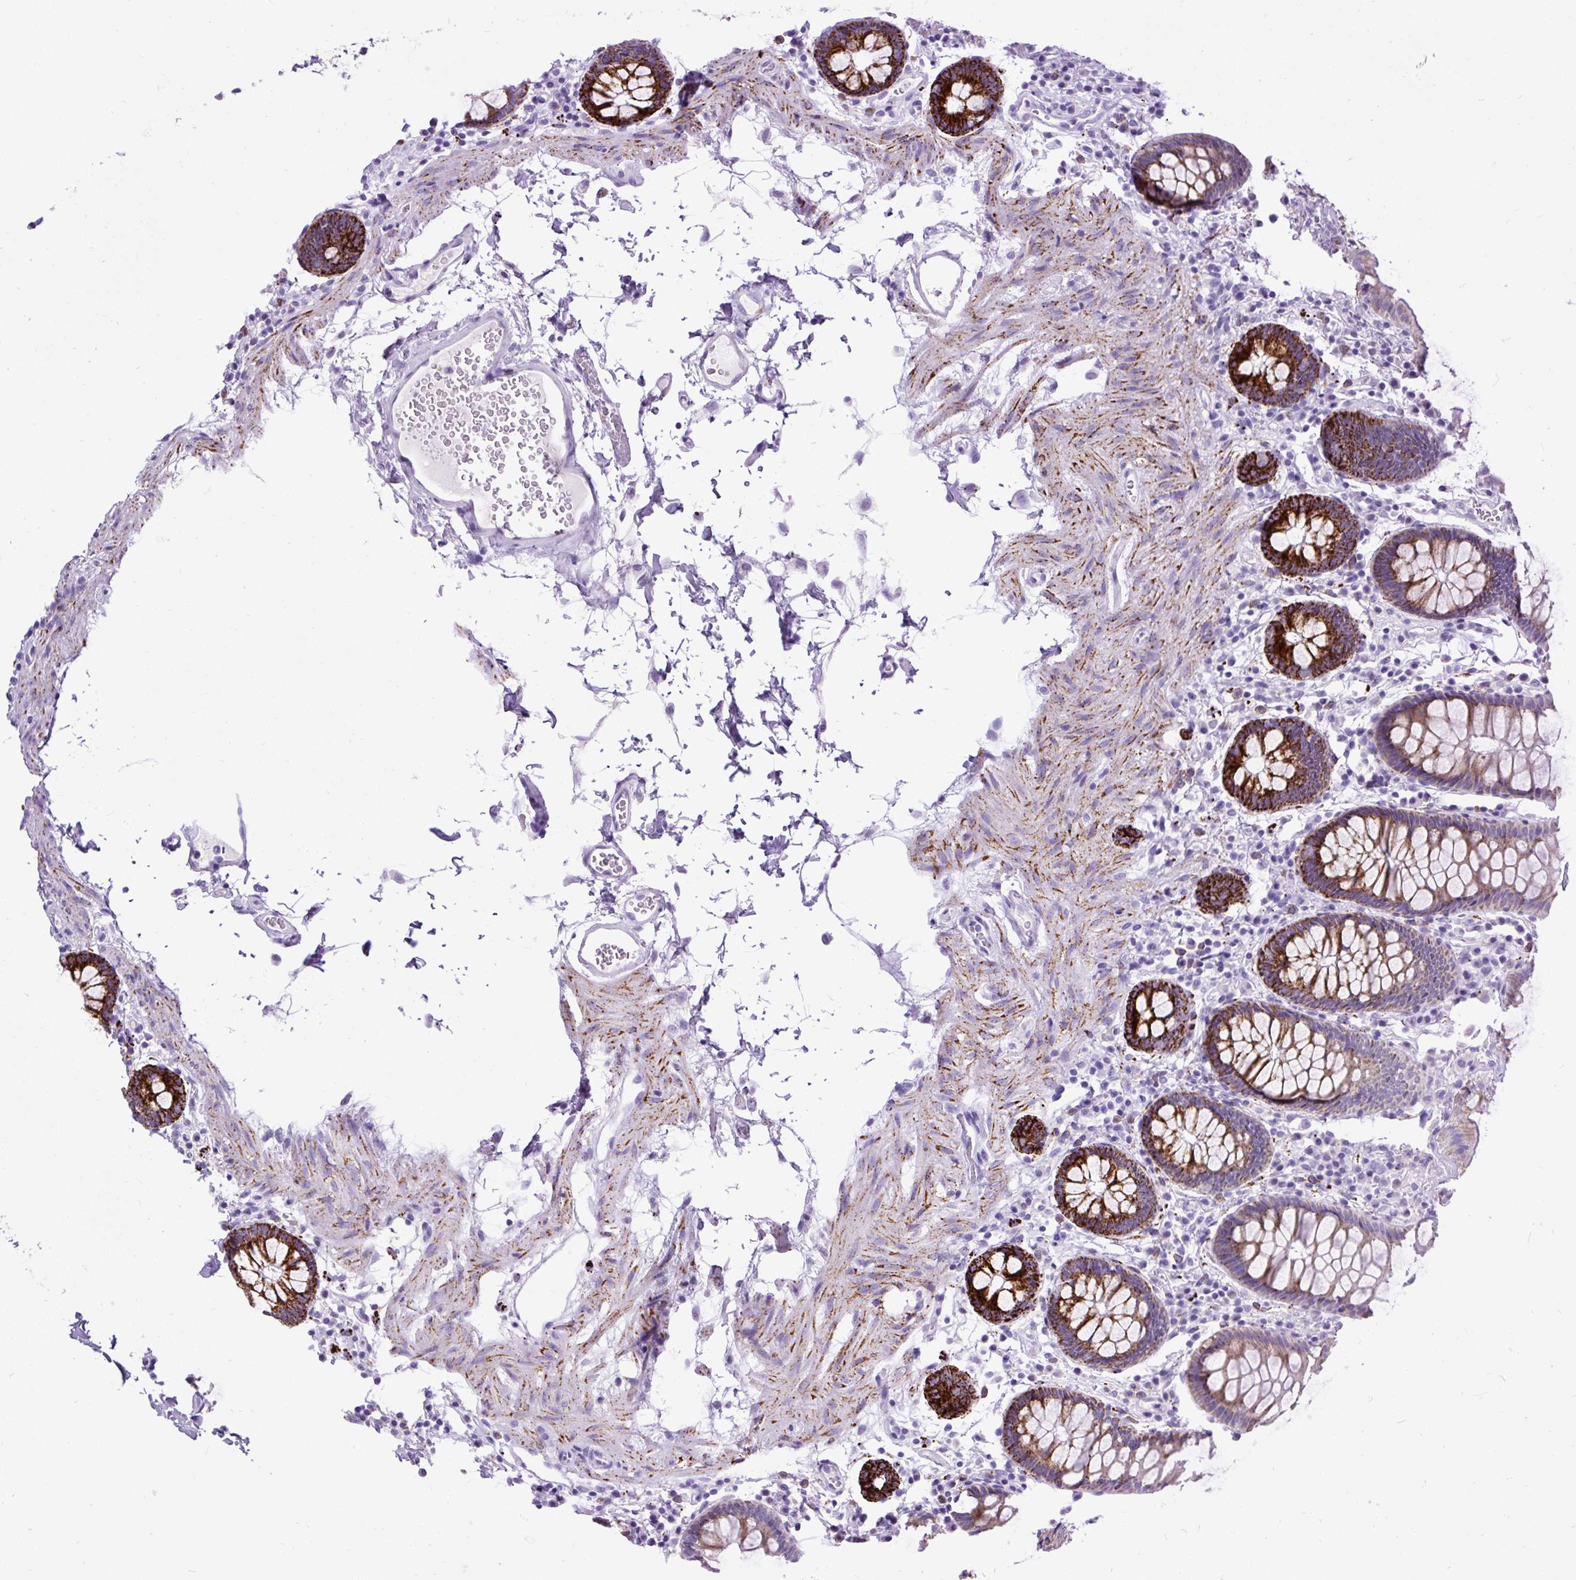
{"staining": {"intensity": "negative", "quantity": "none", "location": "none"}, "tissue": "colon", "cell_type": "Endothelial cells", "image_type": "normal", "snomed": [{"axis": "morphology", "description": "Normal tissue, NOS"}, {"axis": "topography", "description": "Colon"}, {"axis": "topography", "description": "Peripheral nerve tissue"}], "caption": "Endothelial cells show no significant positivity in unremarkable colon. (Brightfield microscopy of DAB immunohistochemistry (IHC) at high magnification).", "gene": "ZNF256", "patient": {"sex": "male", "age": 84}}